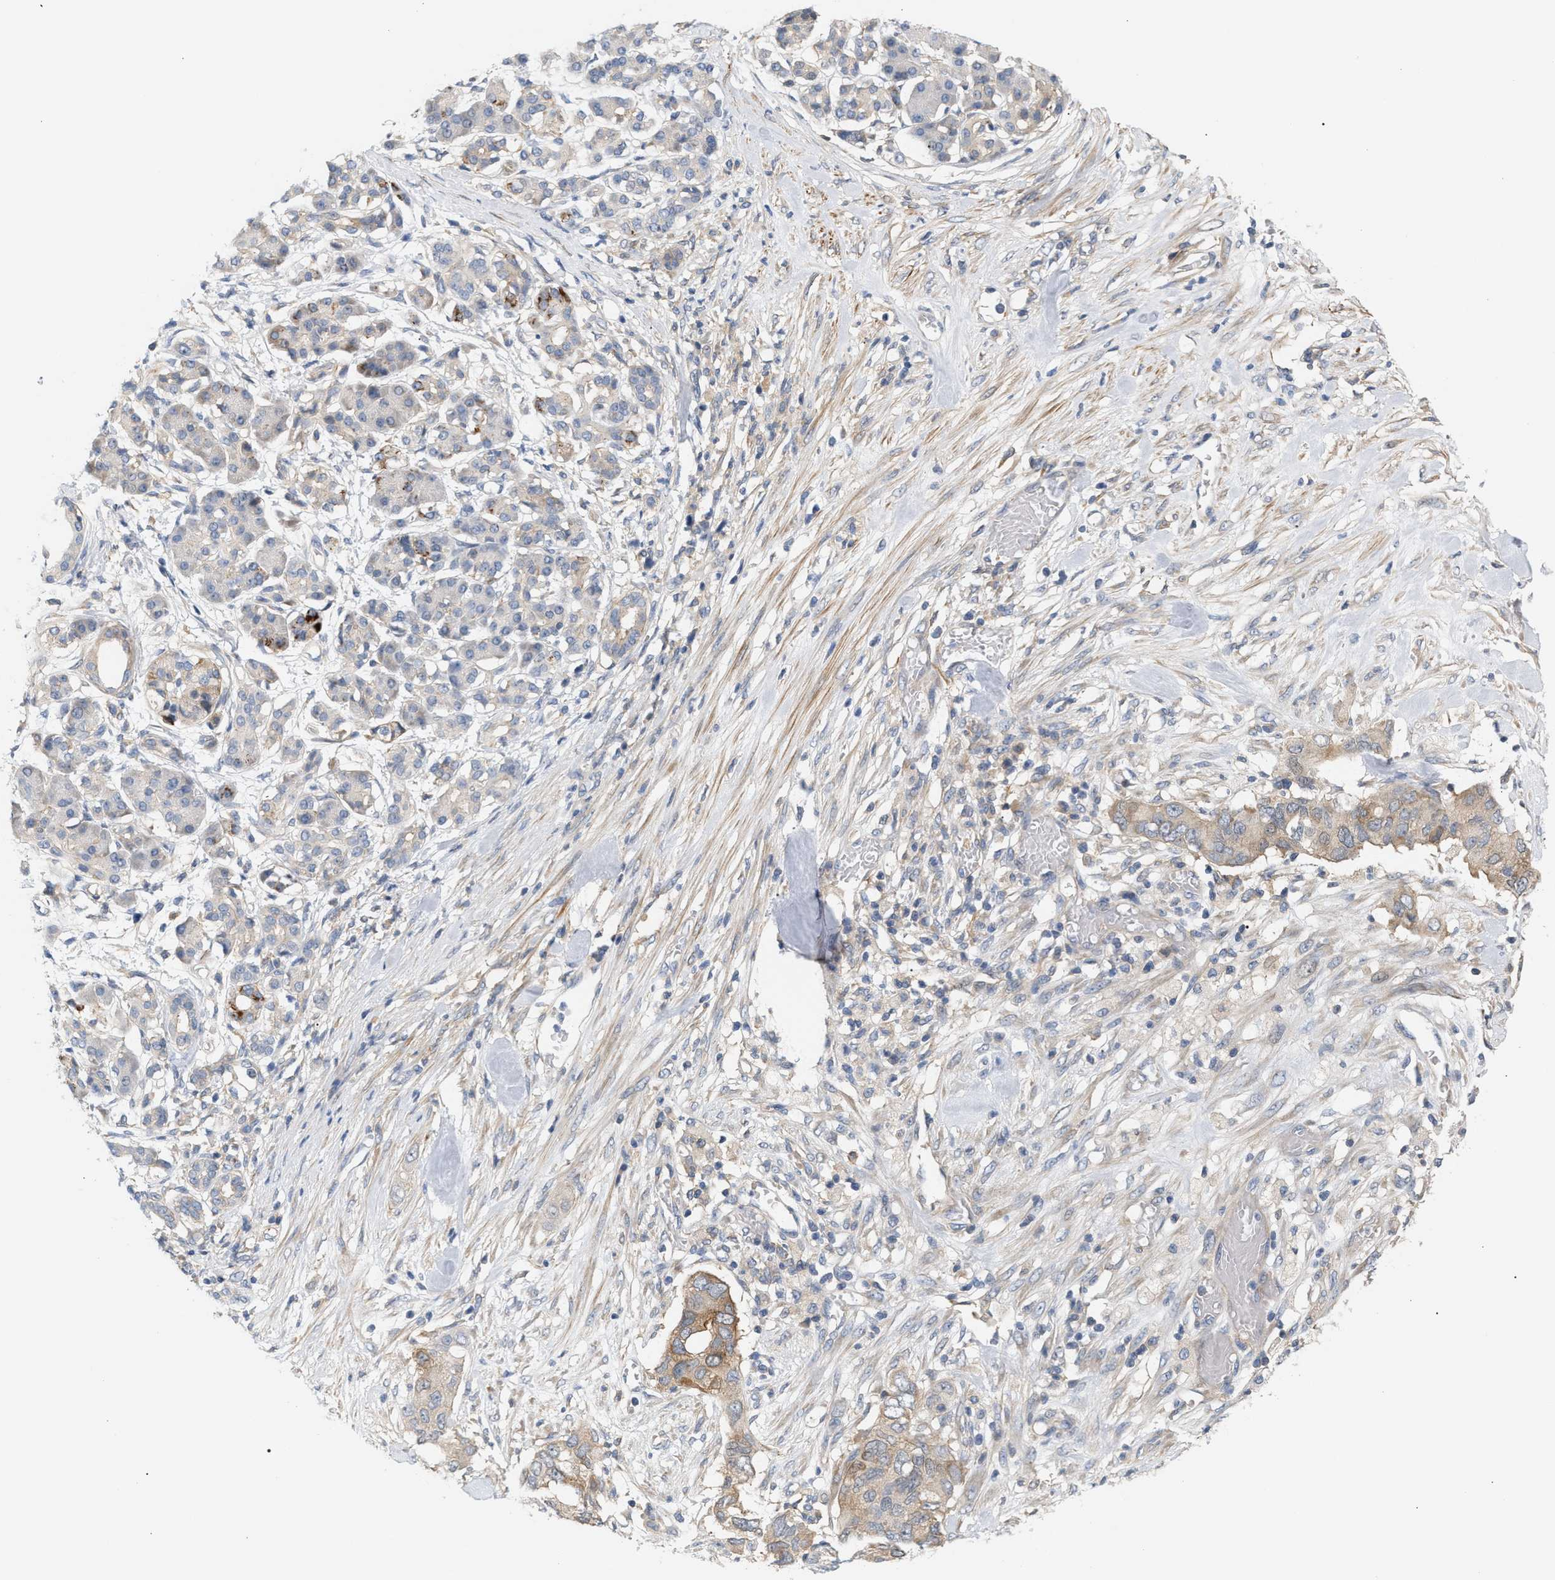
{"staining": {"intensity": "weak", "quantity": "25%-75%", "location": "cytoplasmic/membranous"}, "tissue": "pancreatic cancer", "cell_type": "Tumor cells", "image_type": "cancer", "snomed": [{"axis": "morphology", "description": "Adenocarcinoma, NOS"}, {"axis": "topography", "description": "Pancreas"}], "caption": "Pancreatic cancer stained with immunohistochemistry reveals weak cytoplasmic/membranous expression in about 25%-75% of tumor cells.", "gene": "LRCH1", "patient": {"sex": "female", "age": 56}}